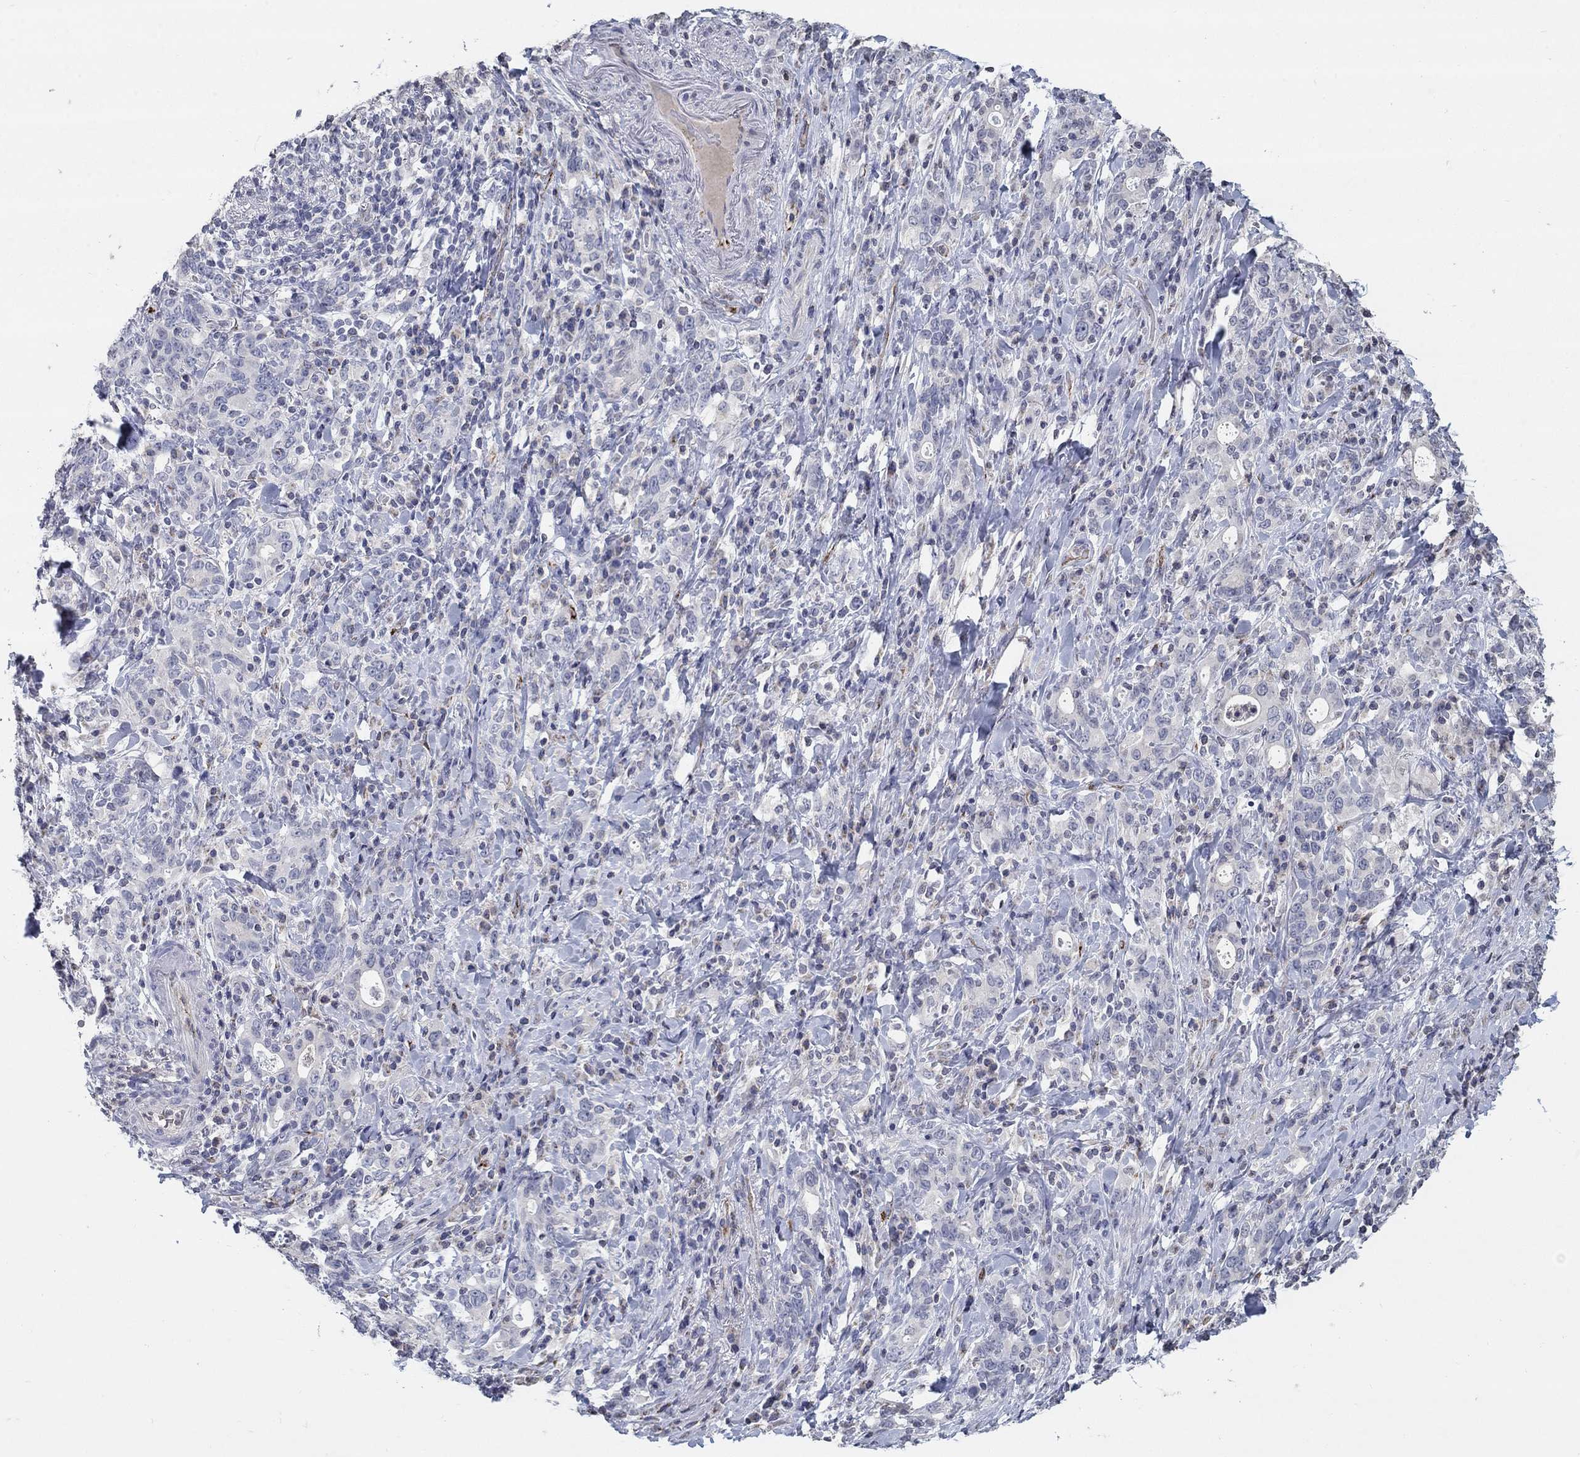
{"staining": {"intensity": "negative", "quantity": "none", "location": "none"}, "tissue": "stomach cancer", "cell_type": "Tumor cells", "image_type": "cancer", "snomed": [{"axis": "morphology", "description": "Adenocarcinoma, NOS"}, {"axis": "topography", "description": "Stomach"}], "caption": "Immunohistochemistry (IHC) of stomach adenocarcinoma exhibits no positivity in tumor cells.", "gene": "TINAG", "patient": {"sex": "male", "age": 79}}